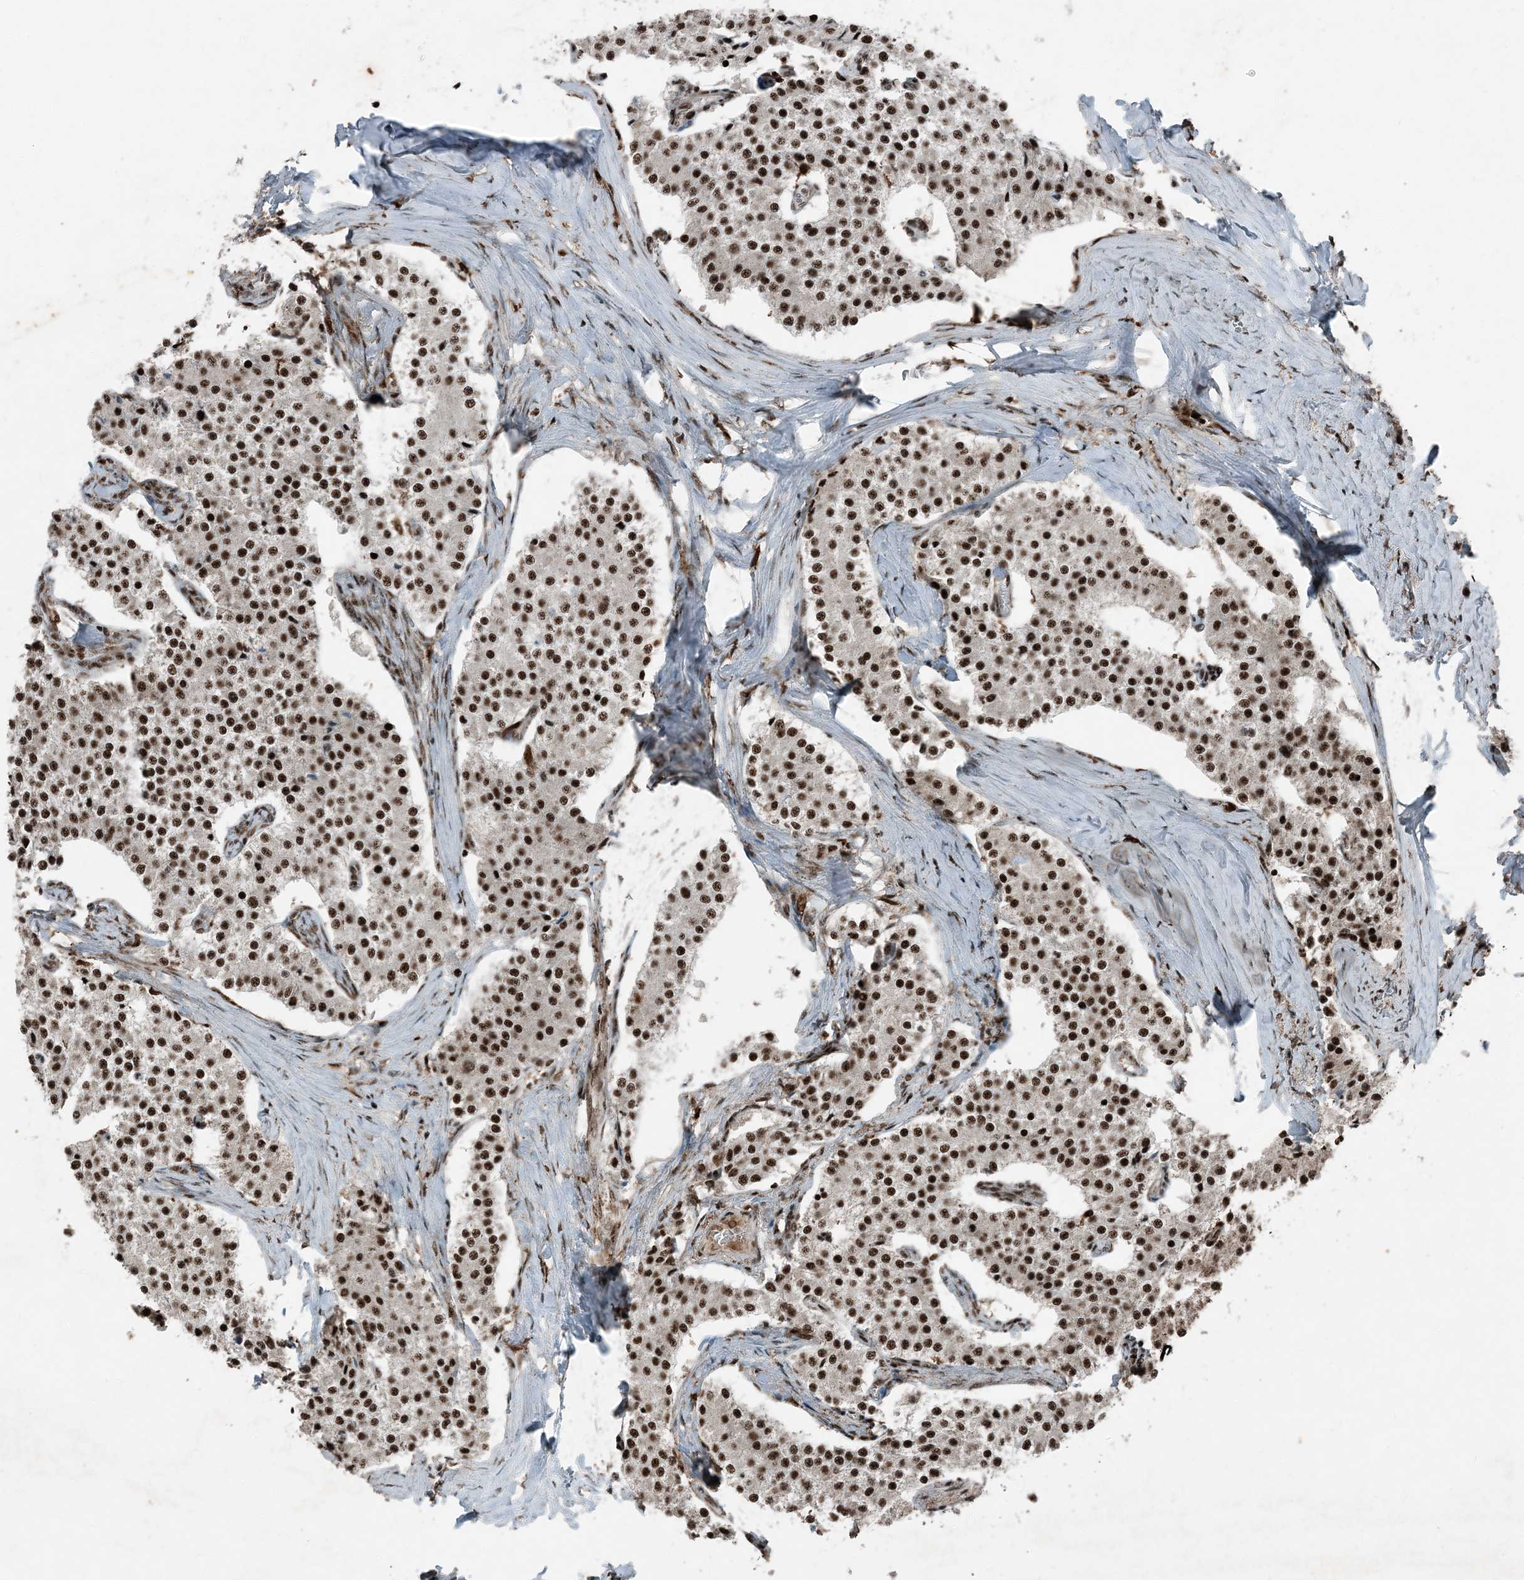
{"staining": {"intensity": "strong", "quantity": ">75%", "location": "nuclear"}, "tissue": "carcinoid", "cell_type": "Tumor cells", "image_type": "cancer", "snomed": [{"axis": "morphology", "description": "Carcinoid, malignant, NOS"}, {"axis": "topography", "description": "Colon"}], "caption": "Immunohistochemical staining of human carcinoid demonstrates high levels of strong nuclear expression in approximately >75% of tumor cells.", "gene": "TADA2B", "patient": {"sex": "female", "age": 52}}